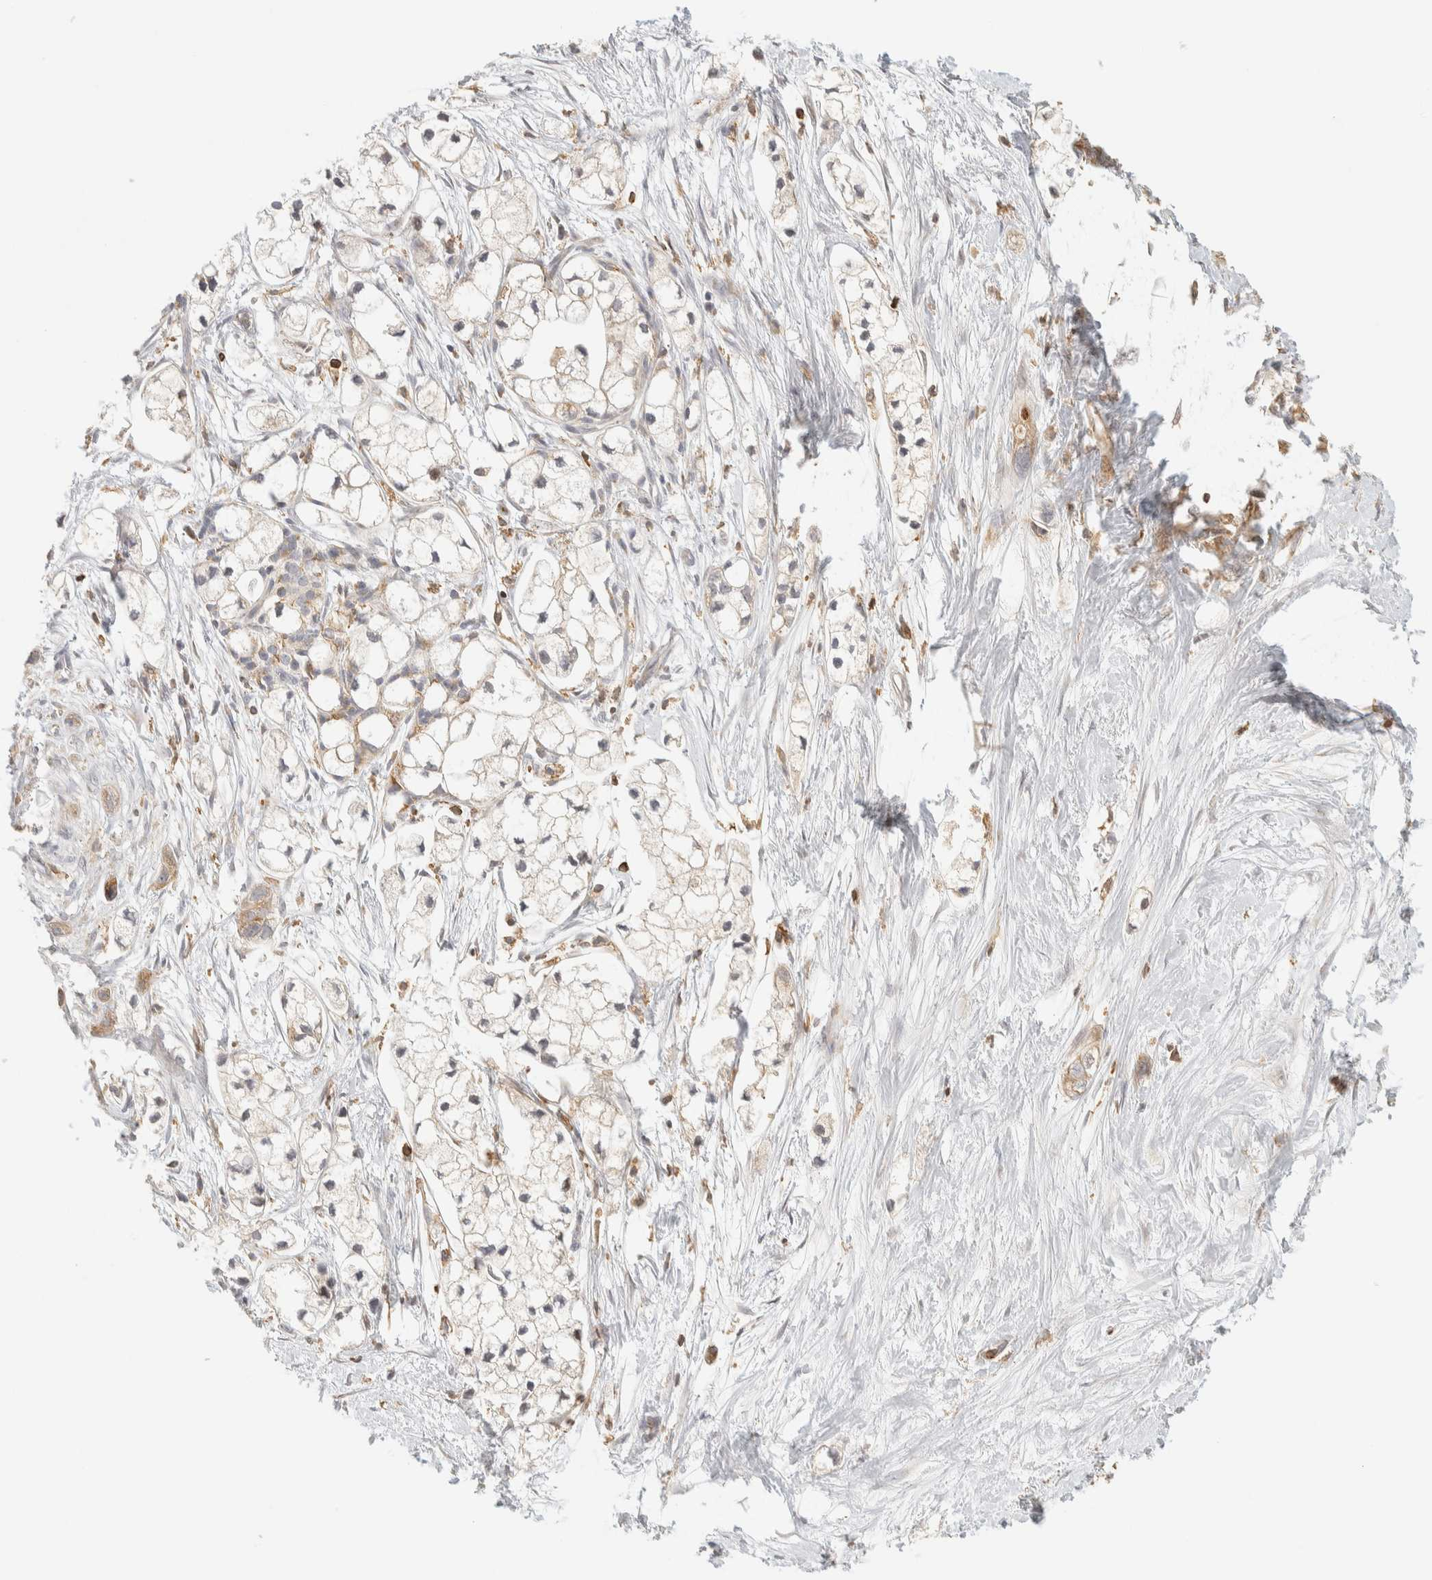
{"staining": {"intensity": "weak", "quantity": "<25%", "location": "cytoplasmic/membranous"}, "tissue": "pancreatic cancer", "cell_type": "Tumor cells", "image_type": "cancer", "snomed": [{"axis": "morphology", "description": "Adenocarcinoma, NOS"}, {"axis": "topography", "description": "Pancreas"}], "caption": "The IHC image has no significant positivity in tumor cells of adenocarcinoma (pancreatic) tissue. (DAB IHC visualized using brightfield microscopy, high magnification).", "gene": "RUNDC1", "patient": {"sex": "male", "age": 74}}